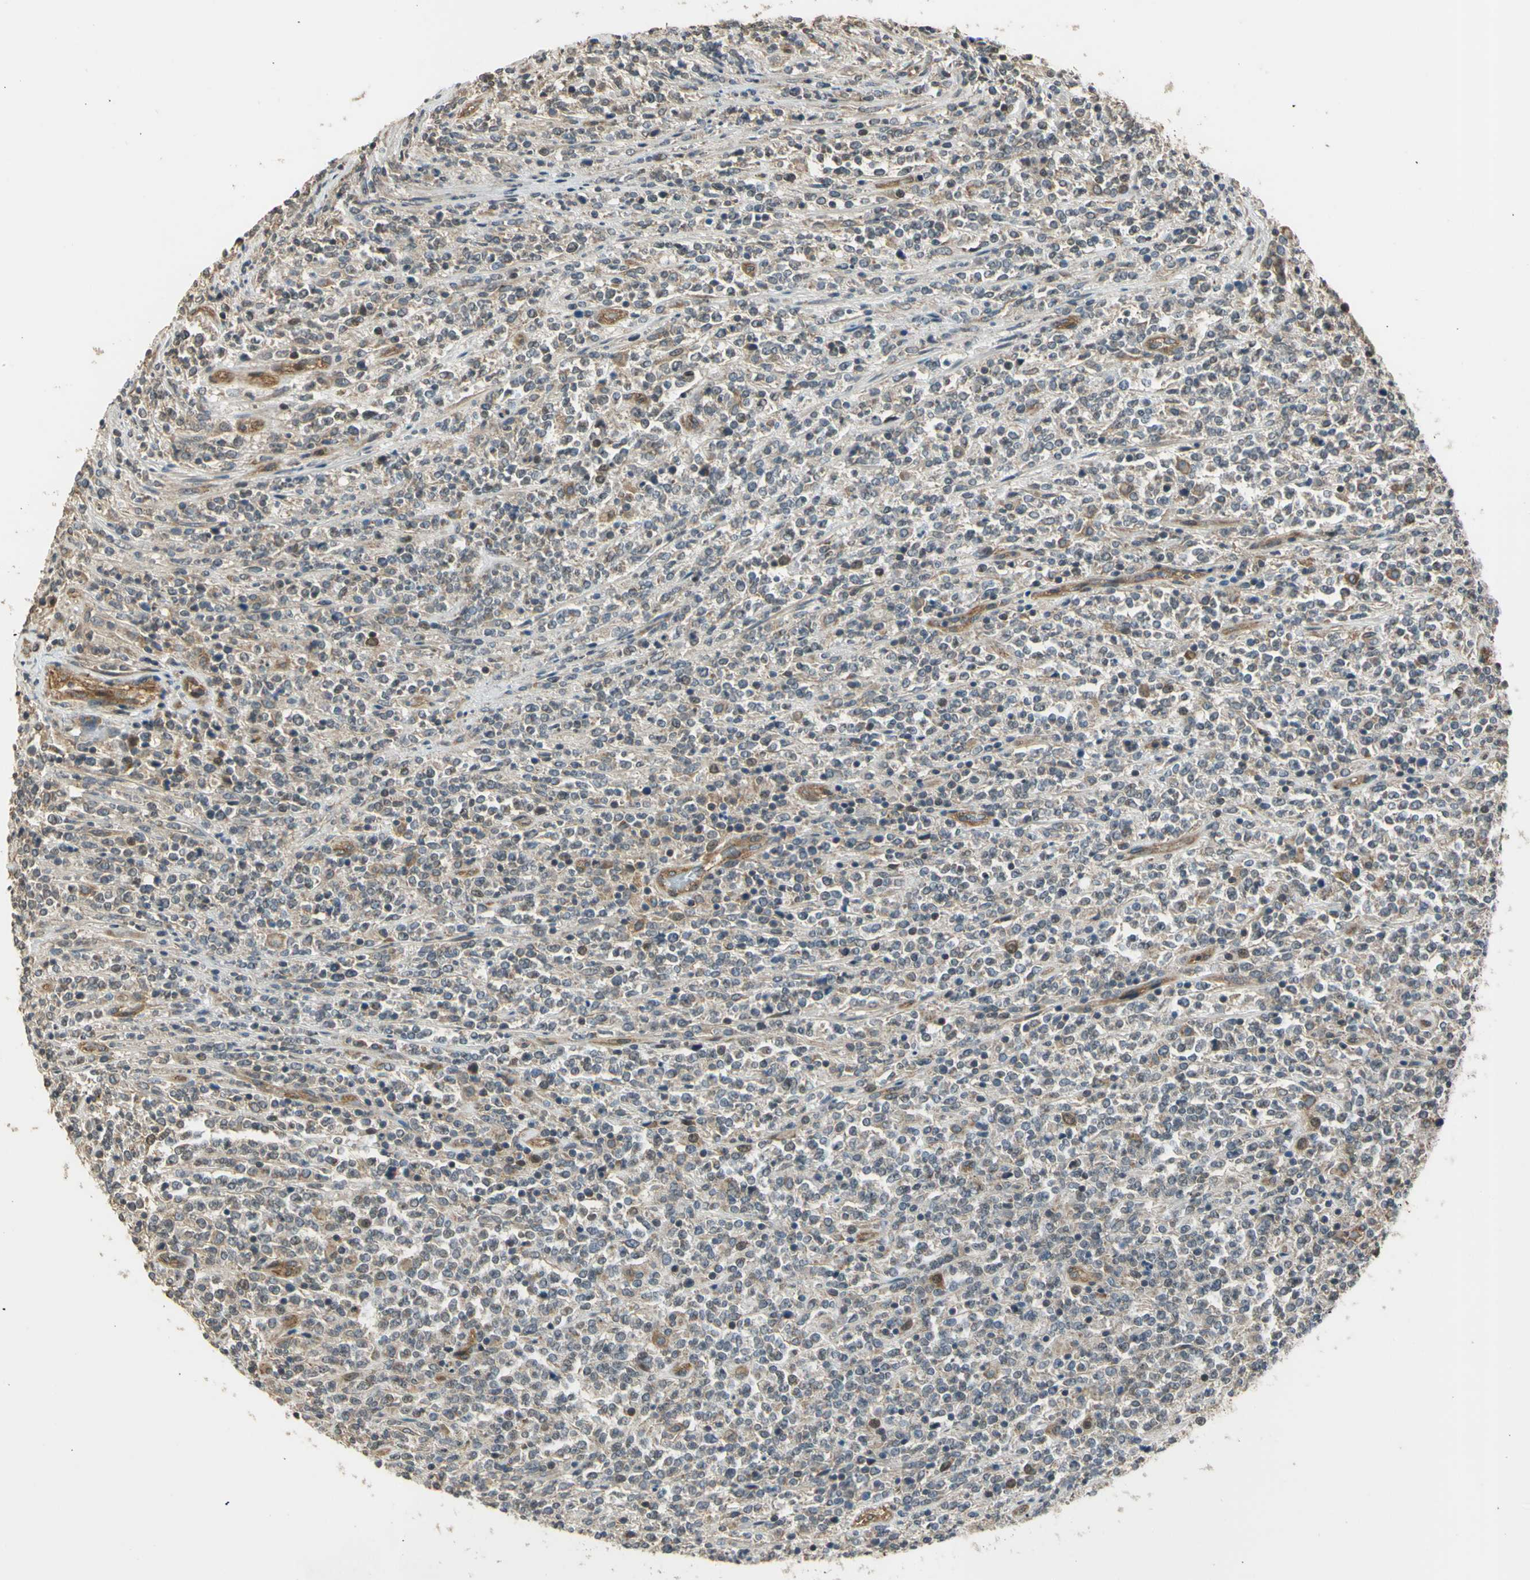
{"staining": {"intensity": "weak", "quantity": "25%-75%", "location": "cytoplasmic/membranous"}, "tissue": "lymphoma", "cell_type": "Tumor cells", "image_type": "cancer", "snomed": [{"axis": "morphology", "description": "Malignant lymphoma, non-Hodgkin's type, High grade"}, {"axis": "topography", "description": "Soft tissue"}], "caption": "A brown stain shows weak cytoplasmic/membranous positivity of a protein in human malignant lymphoma, non-Hodgkin's type (high-grade) tumor cells.", "gene": "EFNB2", "patient": {"sex": "male", "age": 18}}